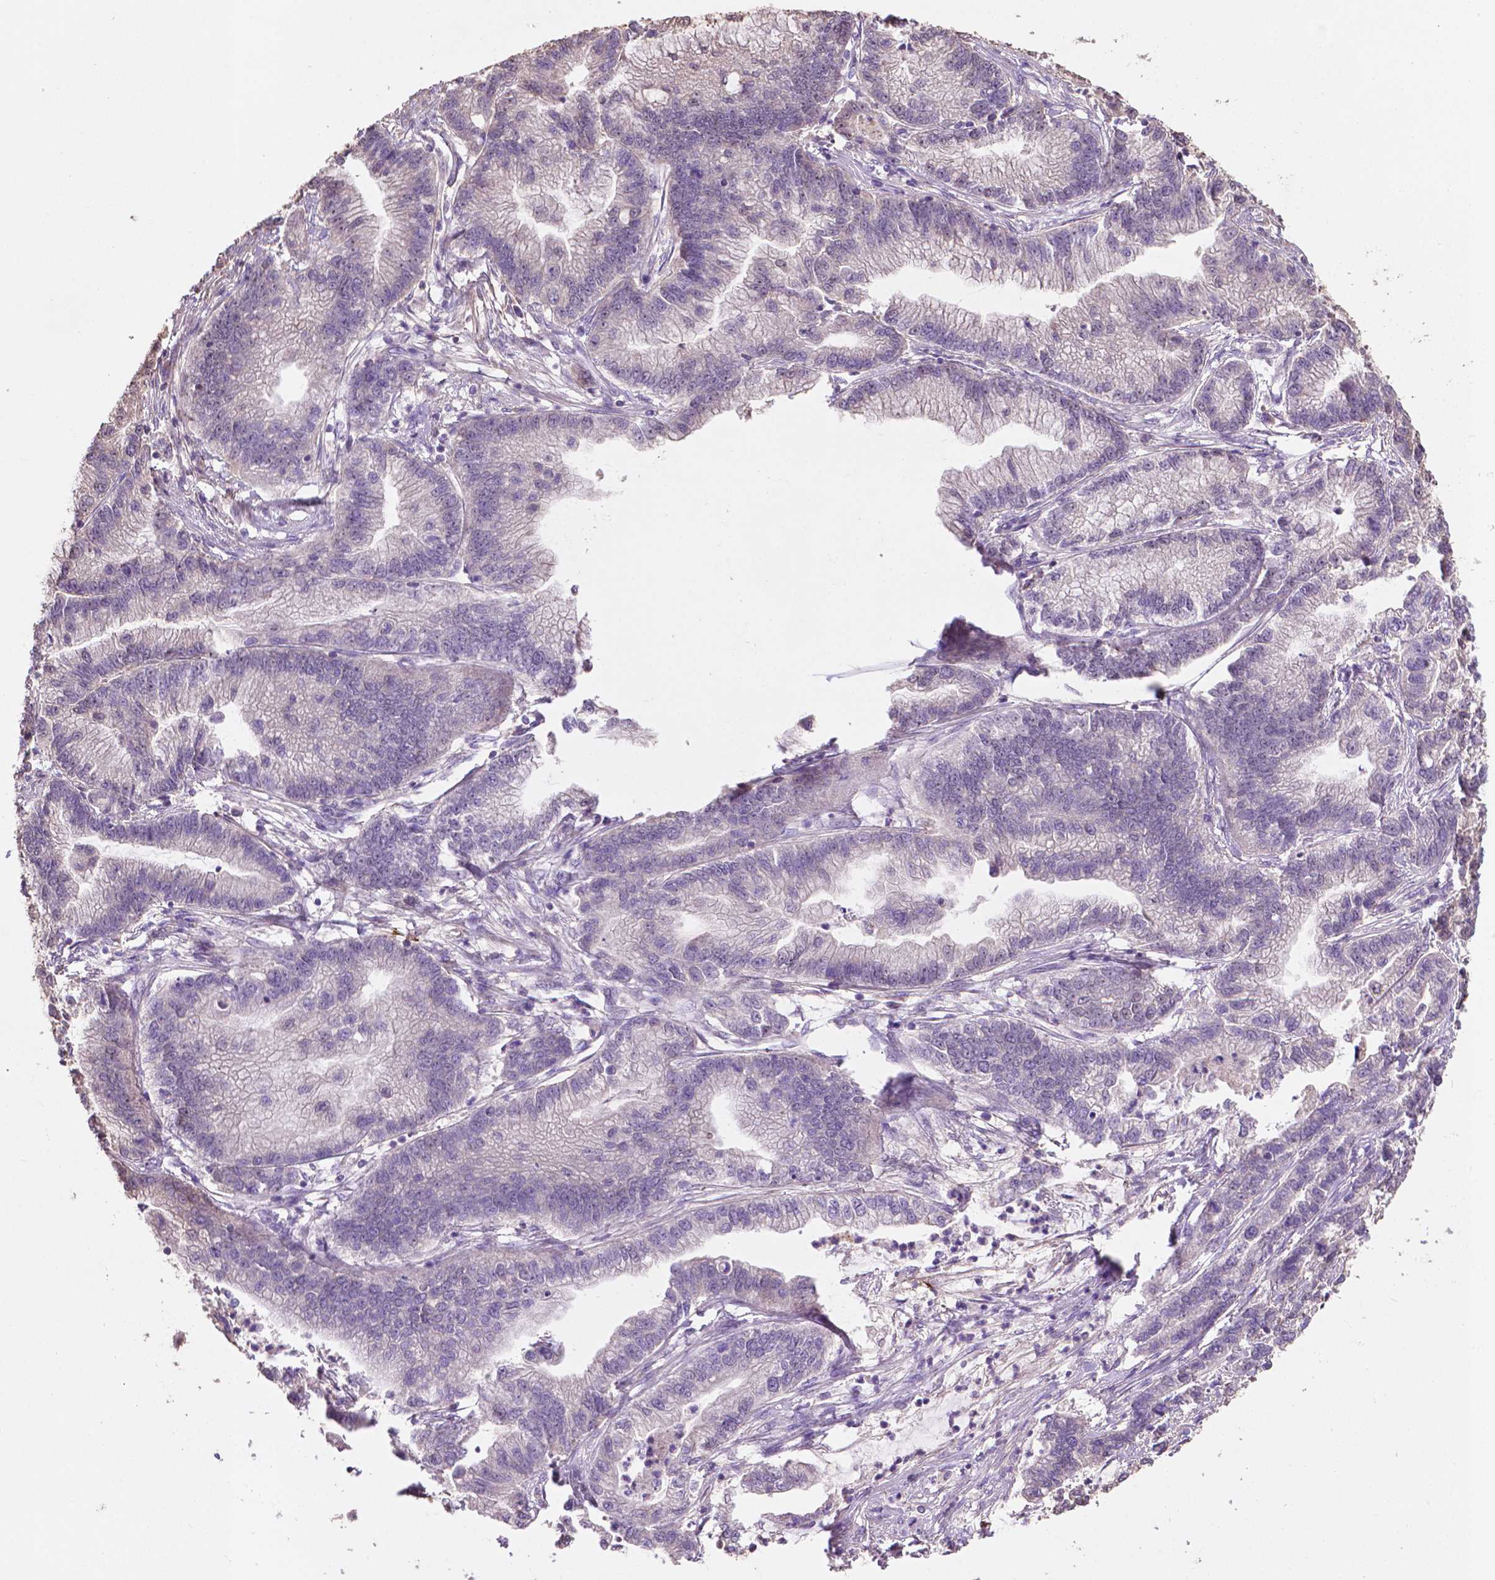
{"staining": {"intensity": "negative", "quantity": "none", "location": "none"}, "tissue": "stomach cancer", "cell_type": "Tumor cells", "image_type": "cancer", "snomed": [{"axis": "morphology", "description": "Adenocarcinoma, NOS"}, {"axis": "topography", "description": "Stomach"}], "caption": "An IHC histopathology image of stomach cancer is shown. There is no staining in tumor cells of stomach cancer.", "gene": "LRR1", "patient": {"sex": "male", "age": 83}}